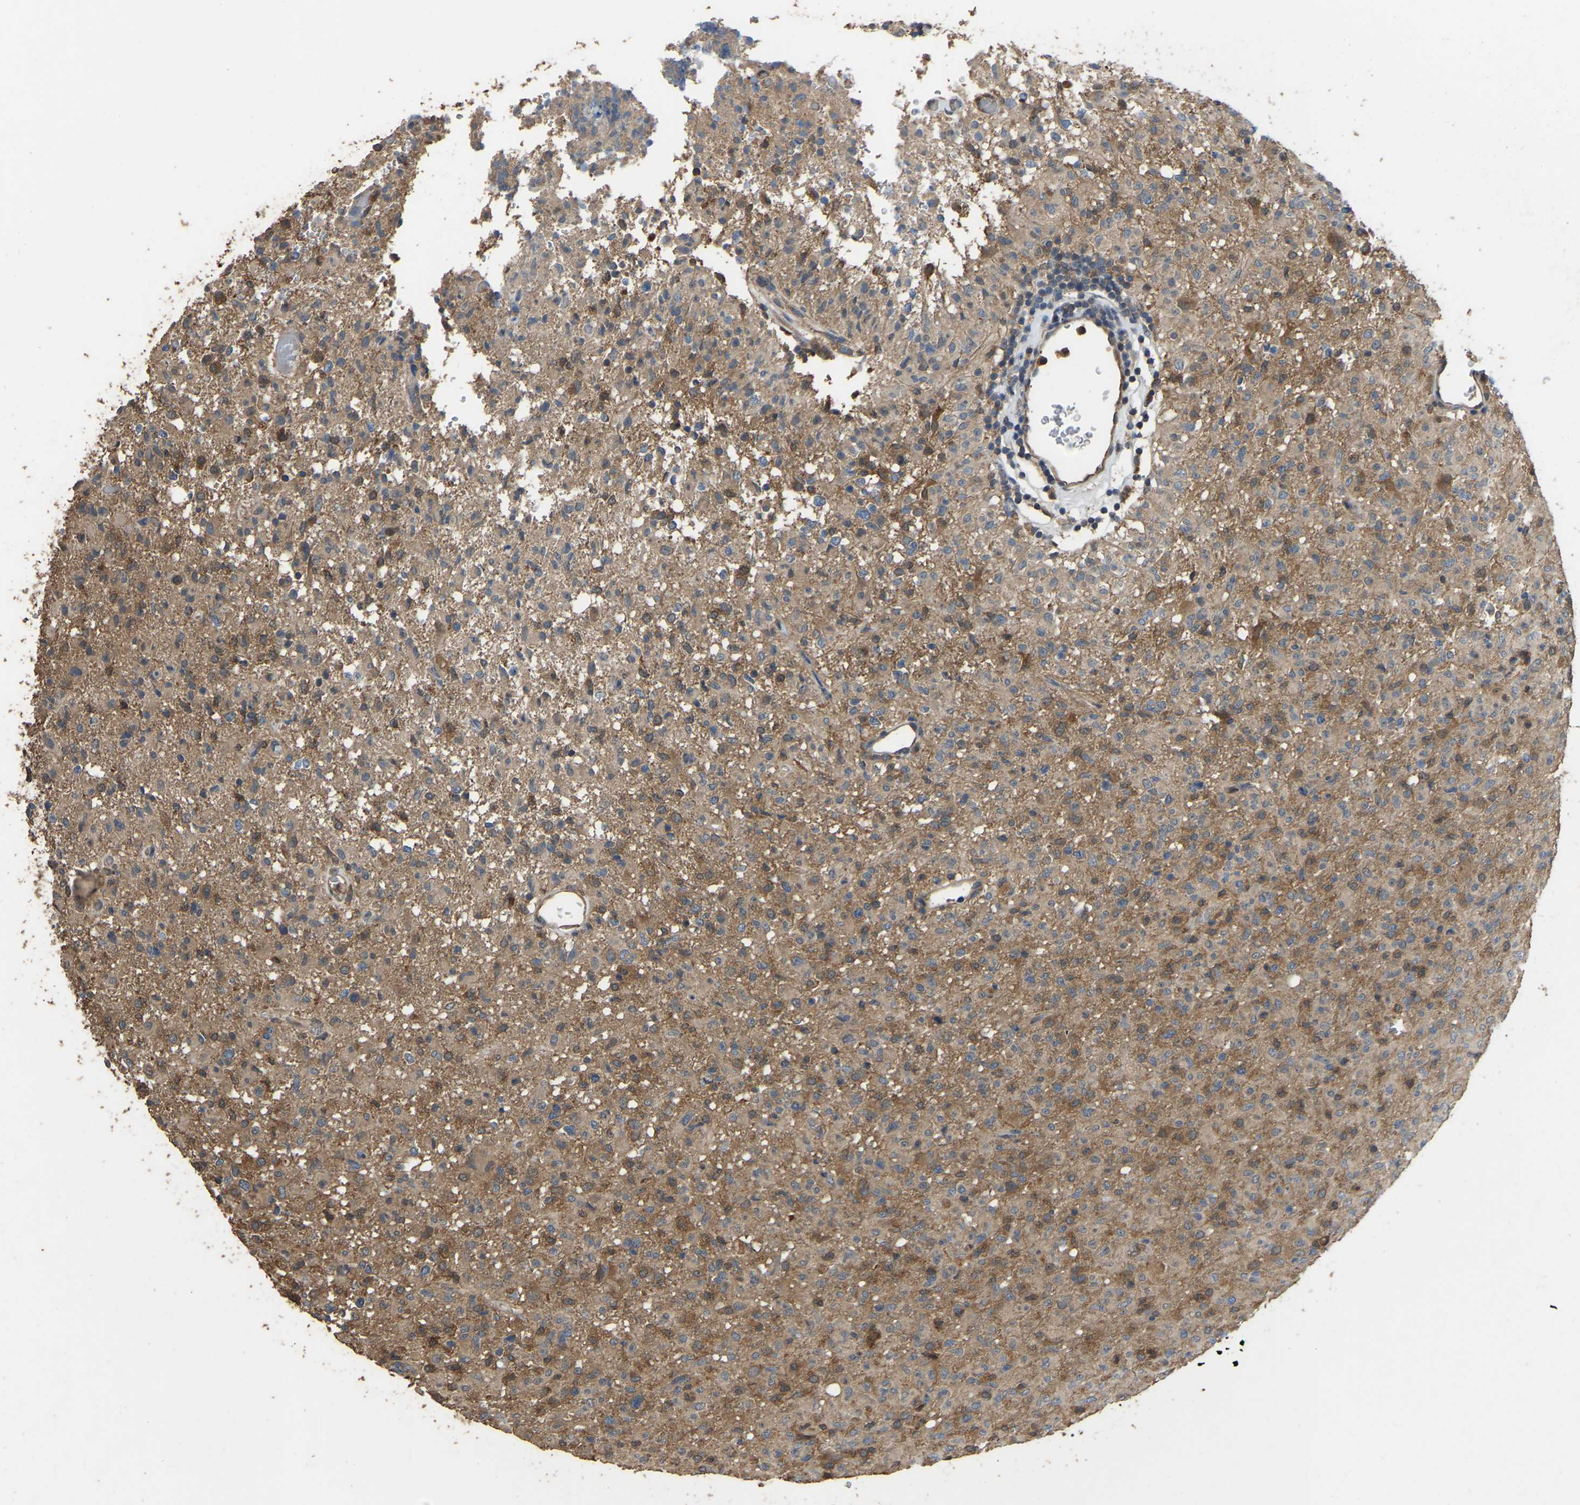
{"staining": {"intensity": "moderate", "quantity": ">75%", "location": "cytoplasmic/membranous"}, "tissue": "glioma", "cell_type": "Tumor cells", "image_type": "cancer", "snomed": [{"axis": "morphology", "description": "Glioma, malignant, High grade"}, {"axis": "topography", "description": "Brain"}], "caption": "This histopathology image reveals glioma stained with IHC to label a protein in brown. The cytoplasmic/membranous of tumor cells show moderate positivity for the protein. Nuclei are counter-stained blue.", "gene": "FHIT", "patient": {"sex": "female", "age": 57}}